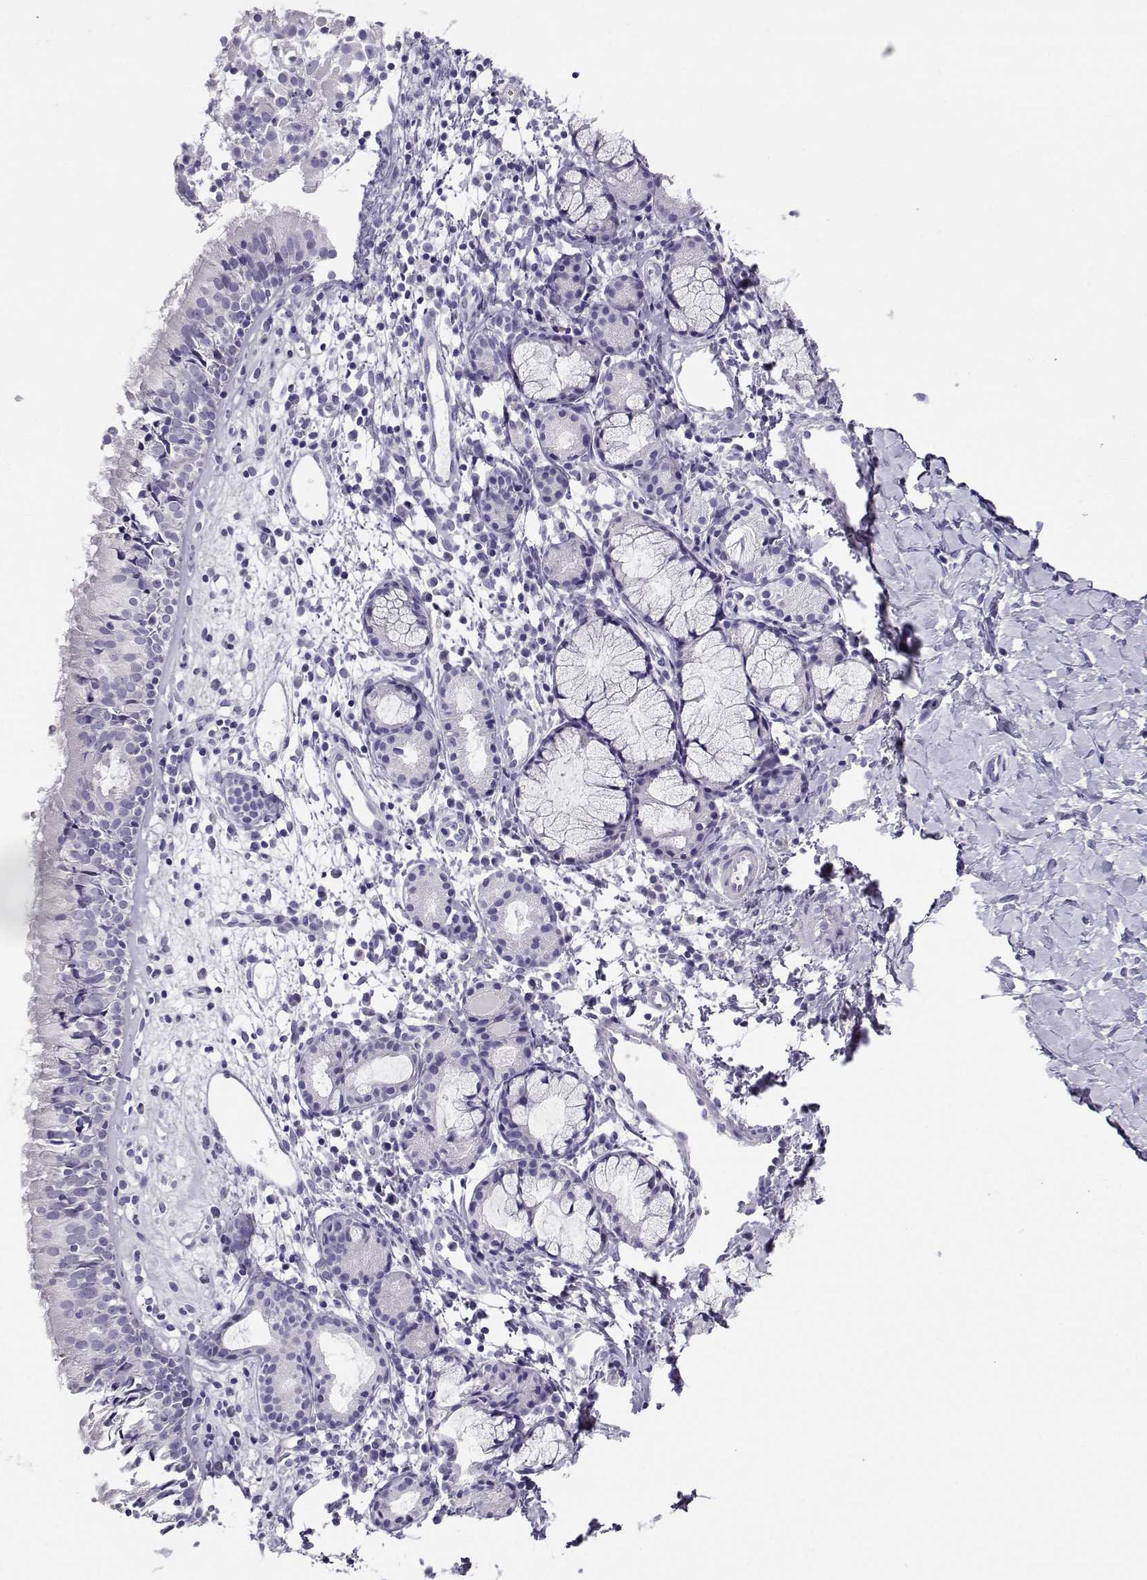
{"staining": {"intensity": "negative", "quantity": "none", "location": "none"}, "tissue": "nasopharynx", "cell_type": "Respiratory epithelial cells", "image_type": "normal", "snomed": [{"axis": "morphology", "description": "Normal tissue, NOS"}, {"axis": "topography", "description": "Nasopharynx"}], "caption": "DAB immunohistochemical staining of unremarkable human nasopharynx demonstrates no significant expression in respiratory epithelial cells. The staining was performed using DAB to visualize the protein expression in brown, while the nuclei were stained in blue with hematoxylin (Magnification: 20x).", "gene": "CABS1", "patient": {"sex": "male", "age": 9}}